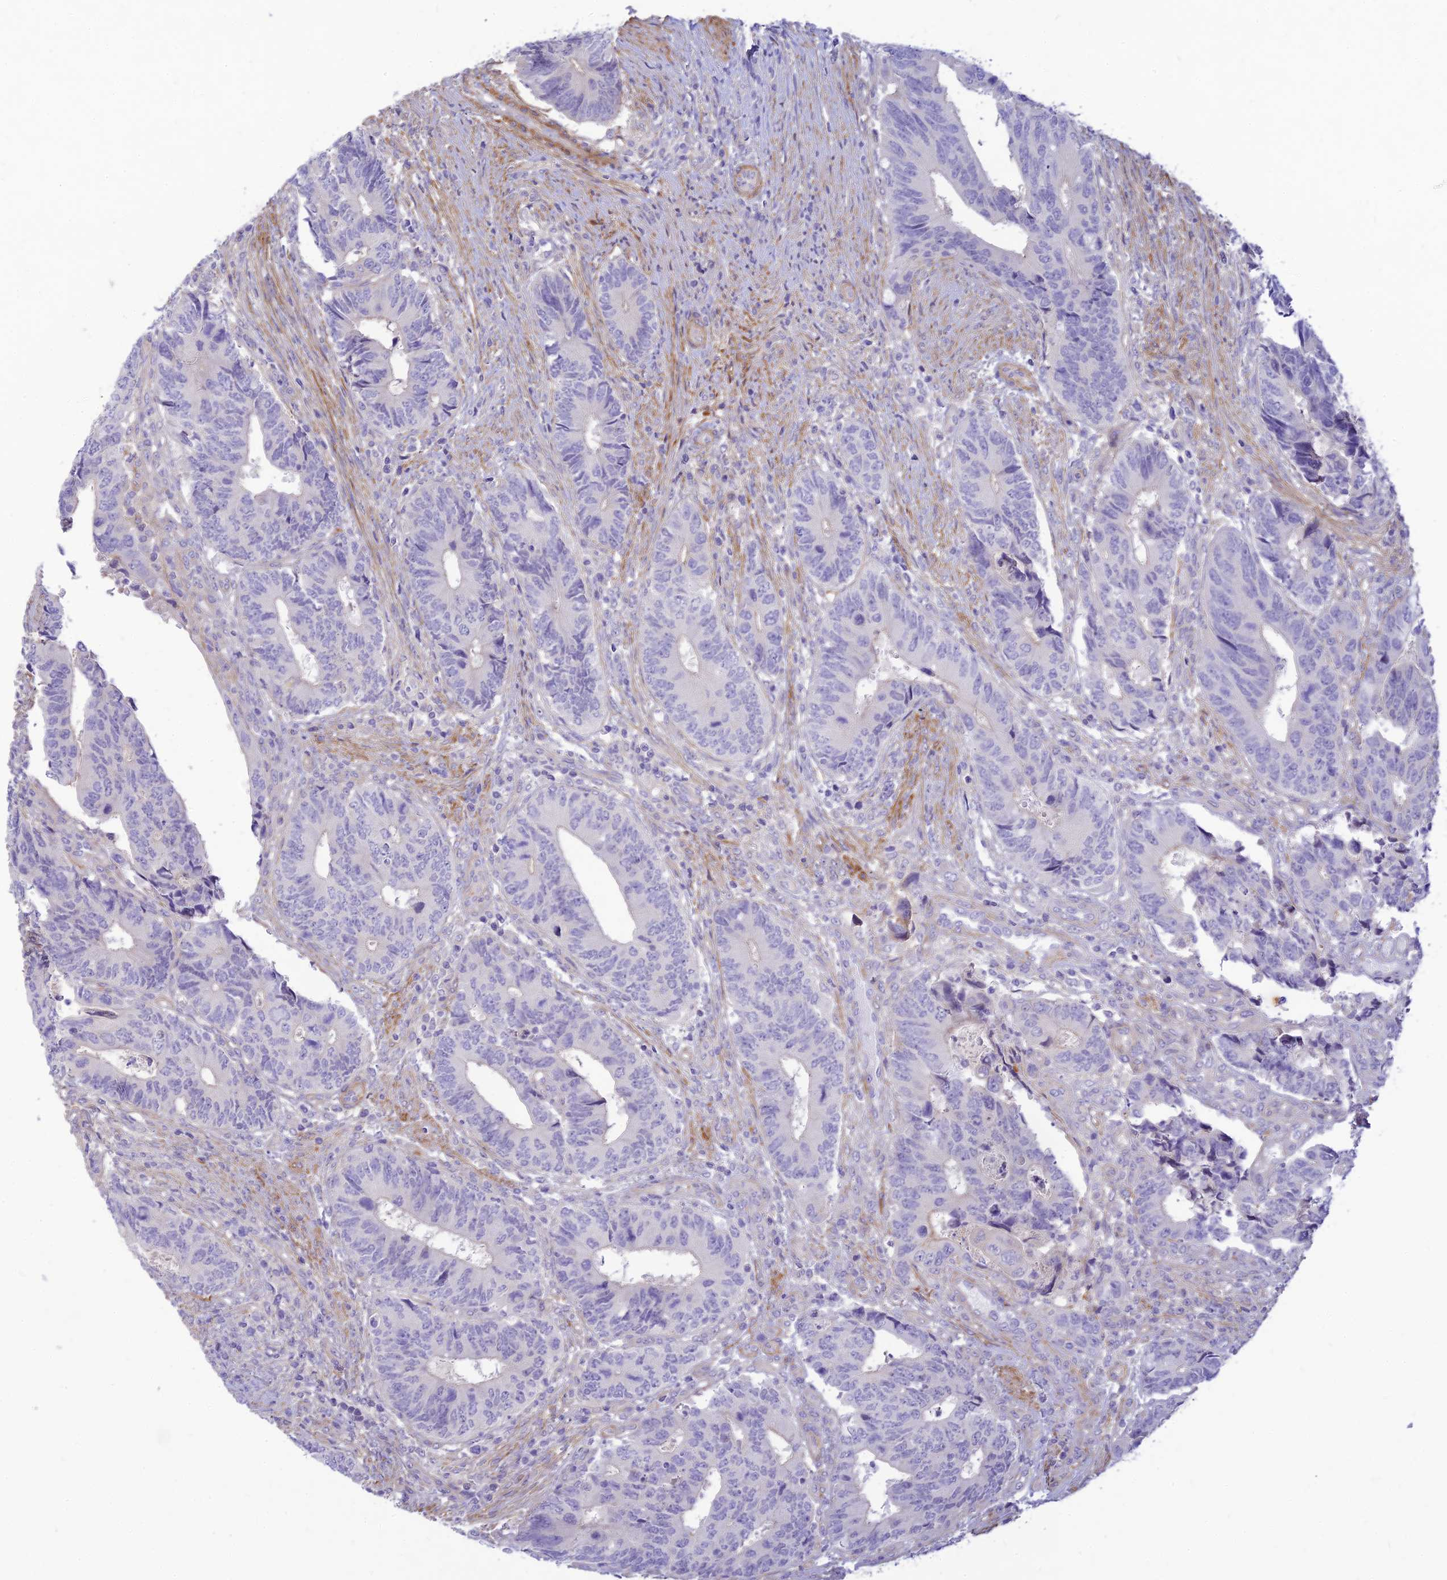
{"staining": {"intensity": "negative", "quantity": "none", "location": "none"}, "tissue": "colorectal cancer", "cell_type": "Tumor cells", "image_type": "cancer", "snomed": [{"axis": "morphology", "description": "Adenocarcinoma, NOS"}, {"axis": "topography", "description": "Colon"}], "caption": "Immunohistochemical staining of human colorectal cancer (adenocarcinoma) displays no significant staining in tumor cells. (Stains: DAB IHC with hematoxylin counter stain, Microscopy: brightfield microscopy at high magnification).", "gene": "FBXW4", "patient": {"sex": "male", "age": 87}}